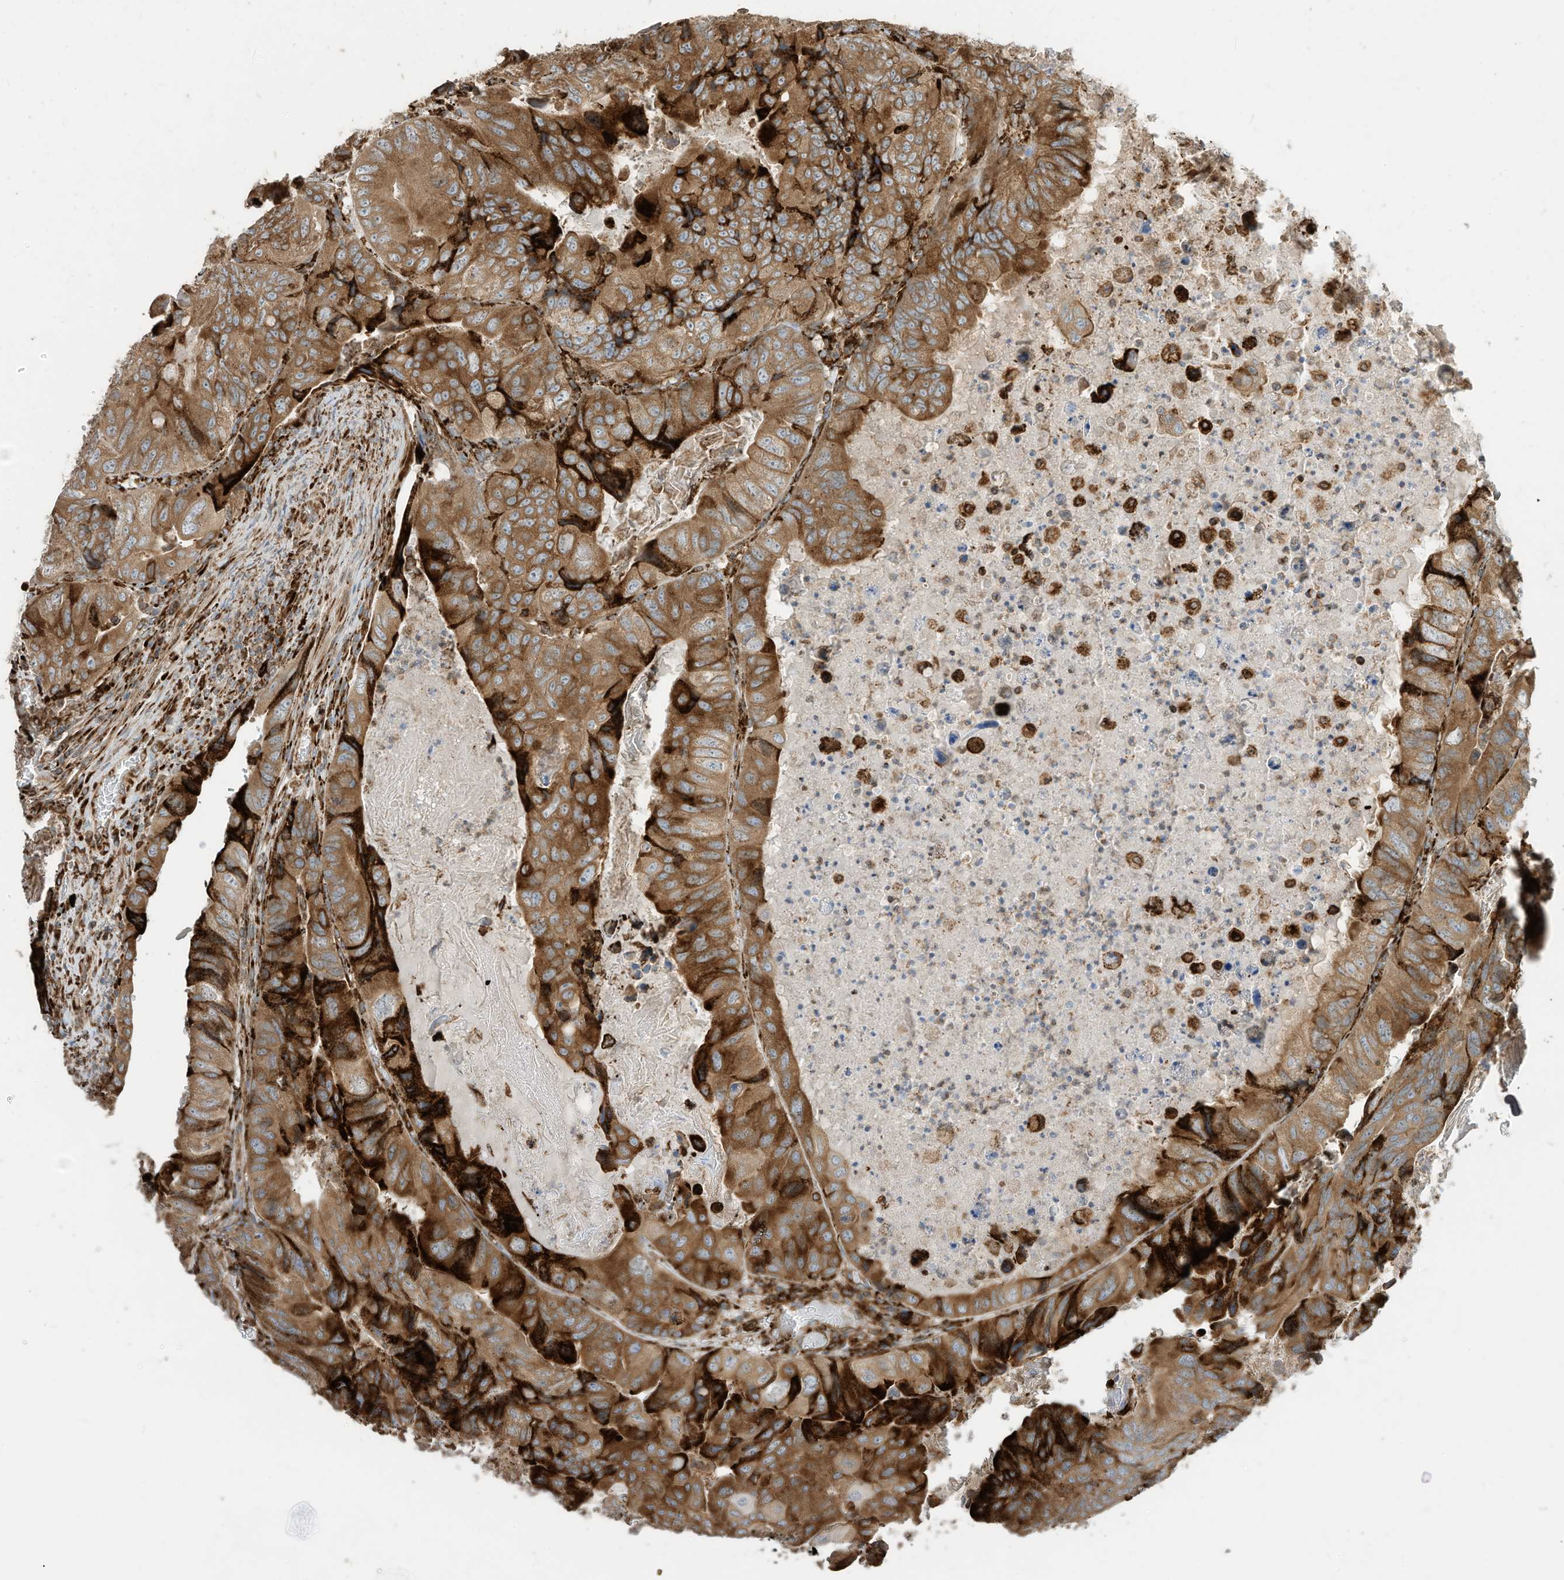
{"staining": {"intensity": "moderate", "quantity": ">75%", "location": "cytoplasmic/membranous"}, "tissue": "colorectal cancer", "cell_type": "Tumor cells", "image_type": "cancer", "snomed": [{"axis": "morphology", "description": "Adenocarcinoma, NOS"}, {"axis": "topography", "description": "Rectum"}], "caption": "Brown immunohistochemical staining in human adenocarcinoma (colorectal) demonstrates moderate cytoplasmic/membranous expression in approximately >75% of tumor cells. The protein is stained brown, and the nuclei are stained in blue (DAB (3,3'-diaminobenzidine) IHC with brightfield microscopy, high magnification).", "gene": "TRNAU1AP", "patient": {"sex": "male", "age": 63}}